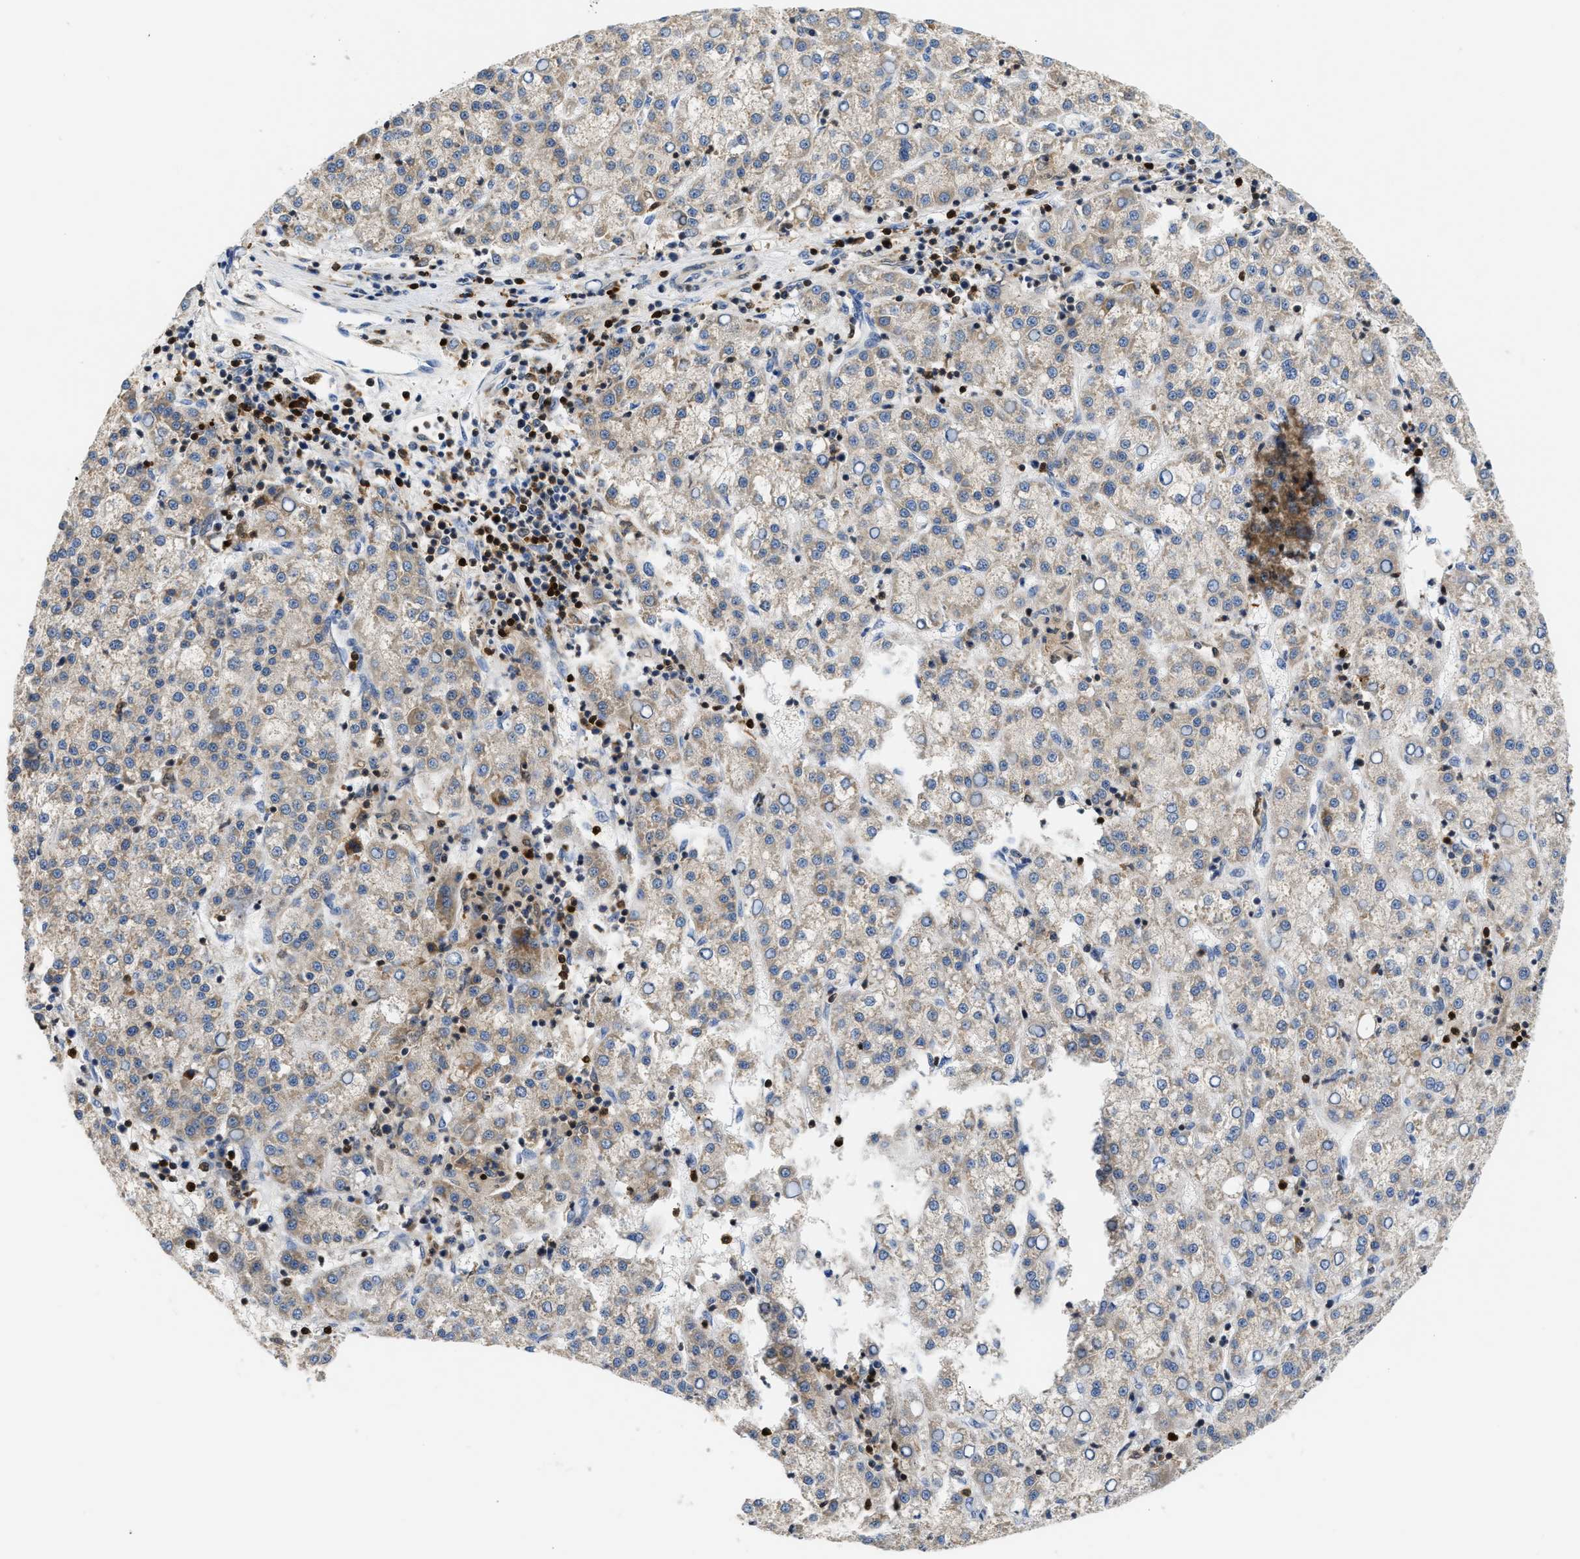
{"staining": {"intensity": "weak", "quantity": ">75%", "location": "cytoplasmic/membranous"}, "tissue": "liver cancer", "cell_type": "Tumor cells", "image_type": "cancer", "snomed": [{"axis": "morphology", "description": "Carcinoma, Hepatocellular, NOS"}, {"axis": "topography", "description": "Liver"}], "caption": "Immunohistochemical staining of liver hepatocellular carcinoma shows low levels of weak cytoplasmic/membranous positivity in about >75% of tumor cells.", "gene": "SLIT2", "patient": {"sex": "female", "age": 58}}